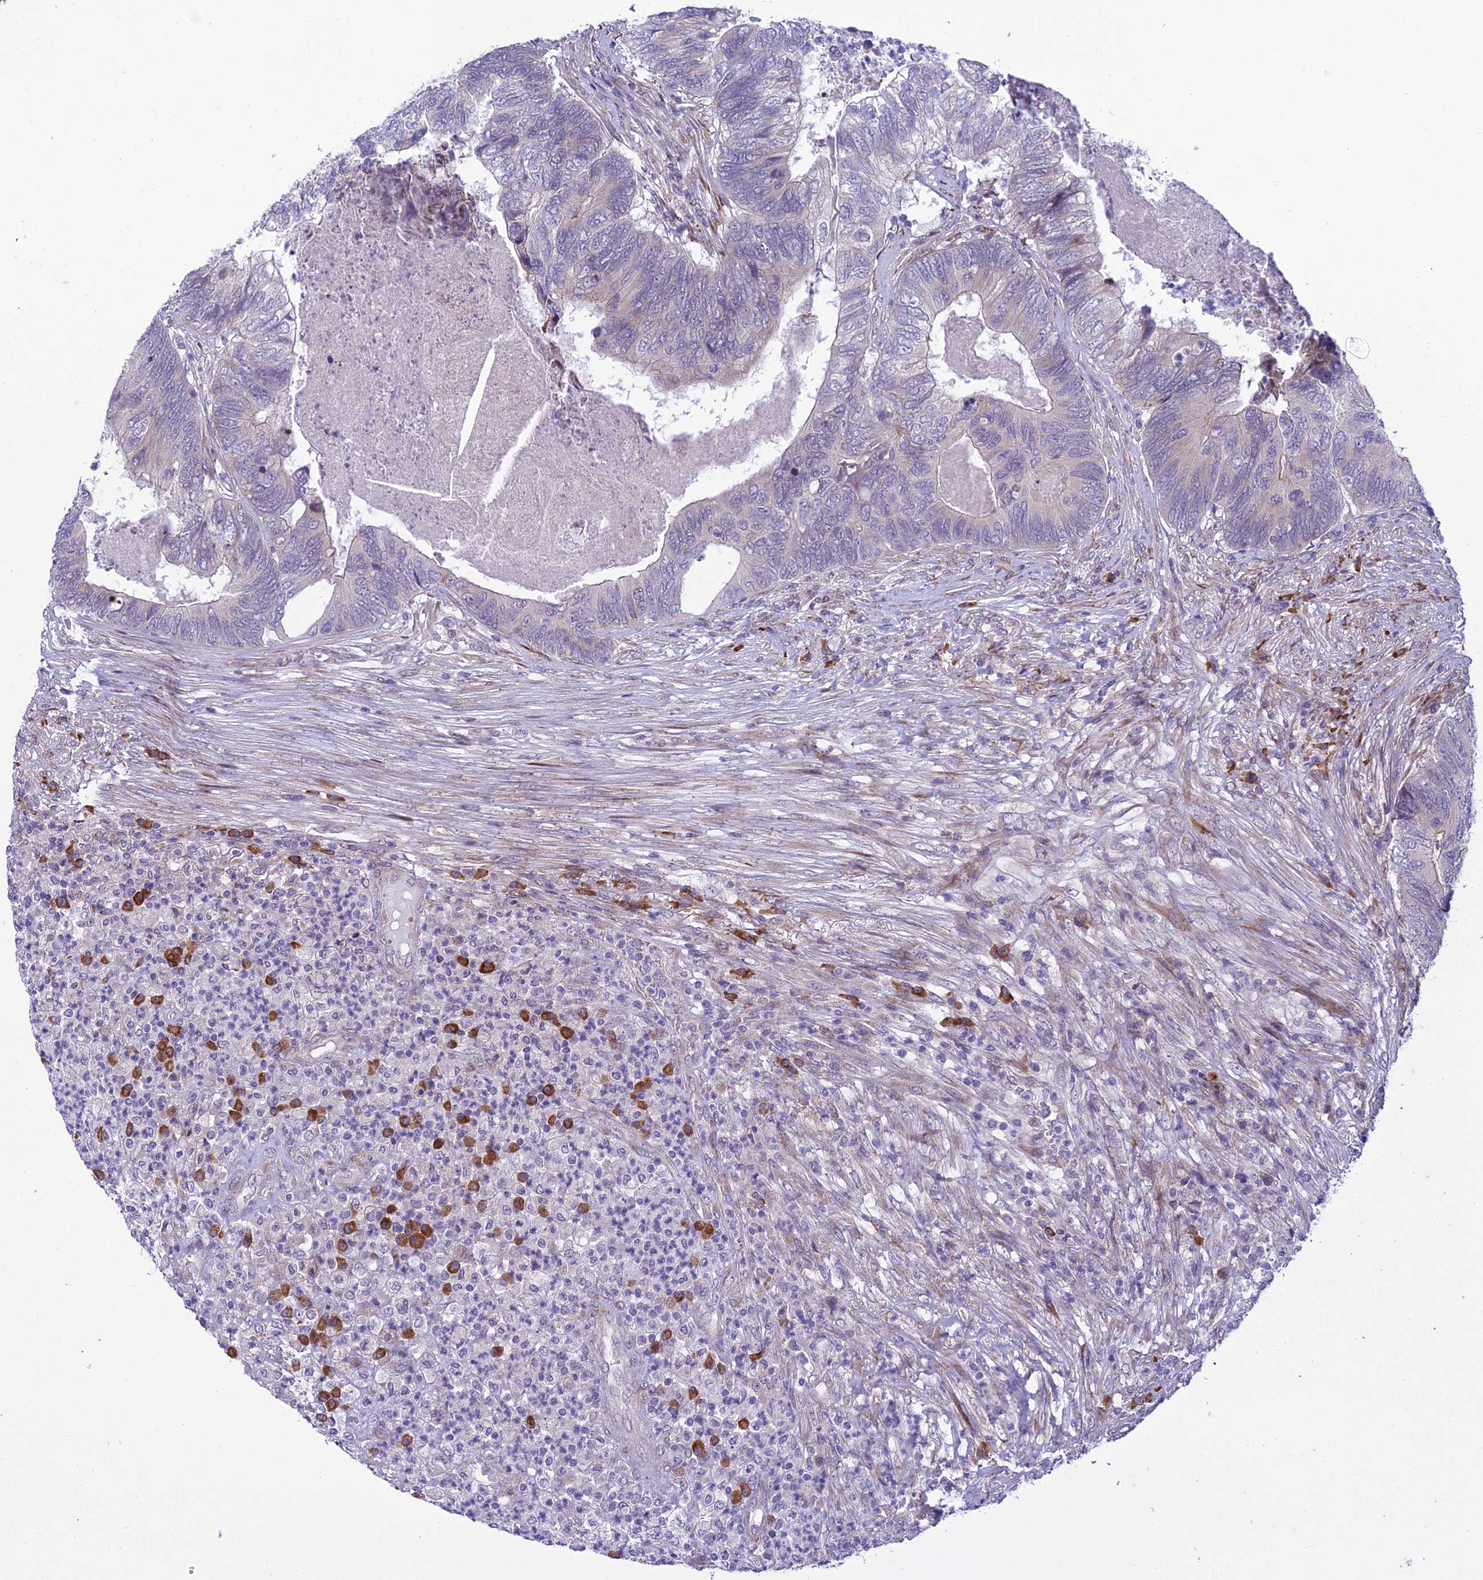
{"staining": {"intensity": "negative", "quantity": "none", "location": "none"}, "tissue": "colorectal cancer", "cell_type": "Tumor cells", "image_type": "cancer", "snomed": [{"axis": "morphology", "description": "Adenocarcinoma, NOS"}, {"axis": "topography", "description": "Colon"}], "caption": "IHC of human colorectal cancer (adenocarcinoma) displays no expression in tumor cells.", "gene": "NEURL2", "patient": {"sex": "female", "age": 67}}